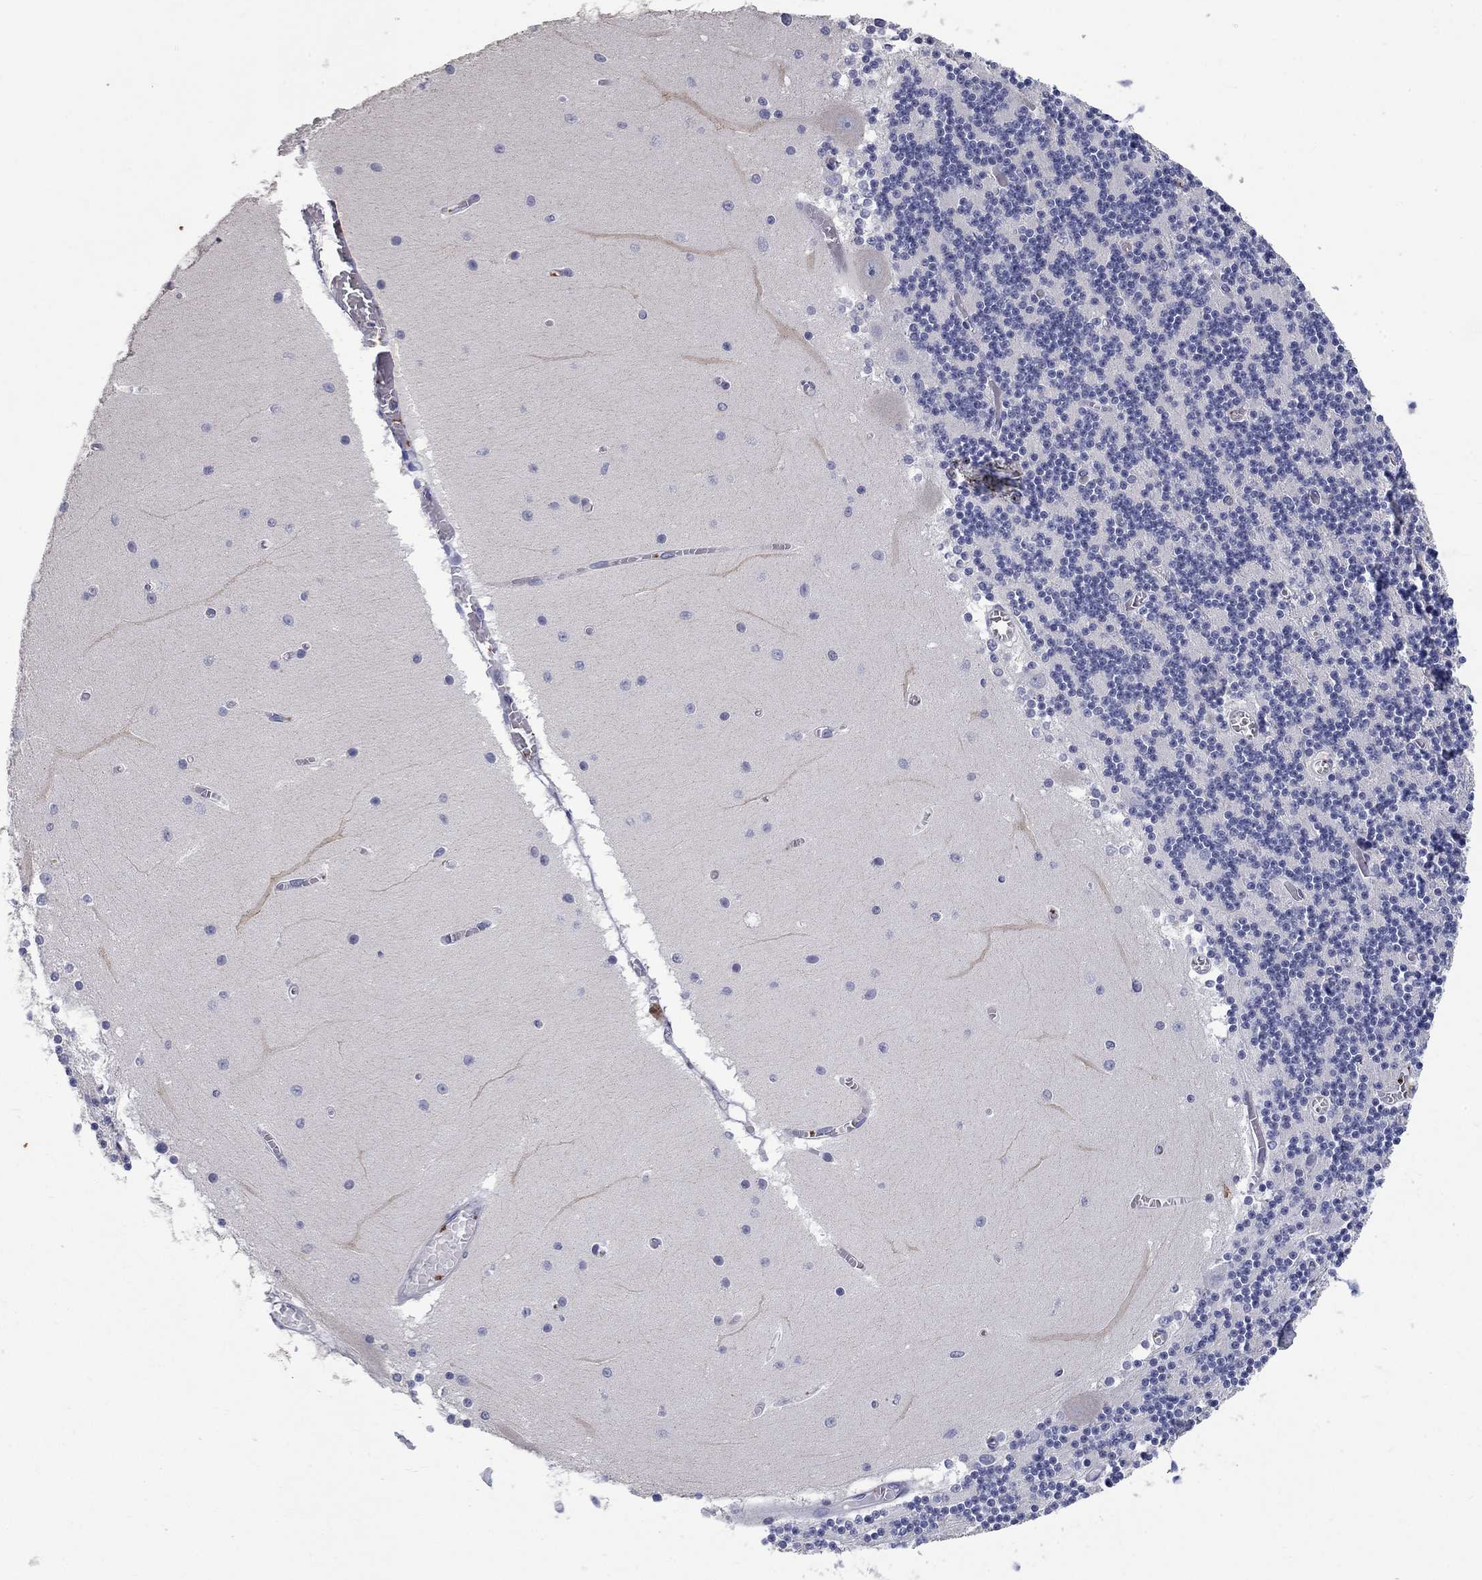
{"staining": {"intensity": "negative", "quantity": "none", "location": "none"}, "tissue": "cerebellum", "cell_type": "Cells in granular layer", "image_type": "normal", "snomed": [{"axis": "morphology", "description": "Normal tissue, NOS"}, {"axis": "topography", "description": "Cerebellum"}], "caption": "Photomicrograph shows no significant protein staining in cells in granular layer of benign cerebellum.", "gene": "PLEK", "patient": {"sex": "female", "age": 28}}